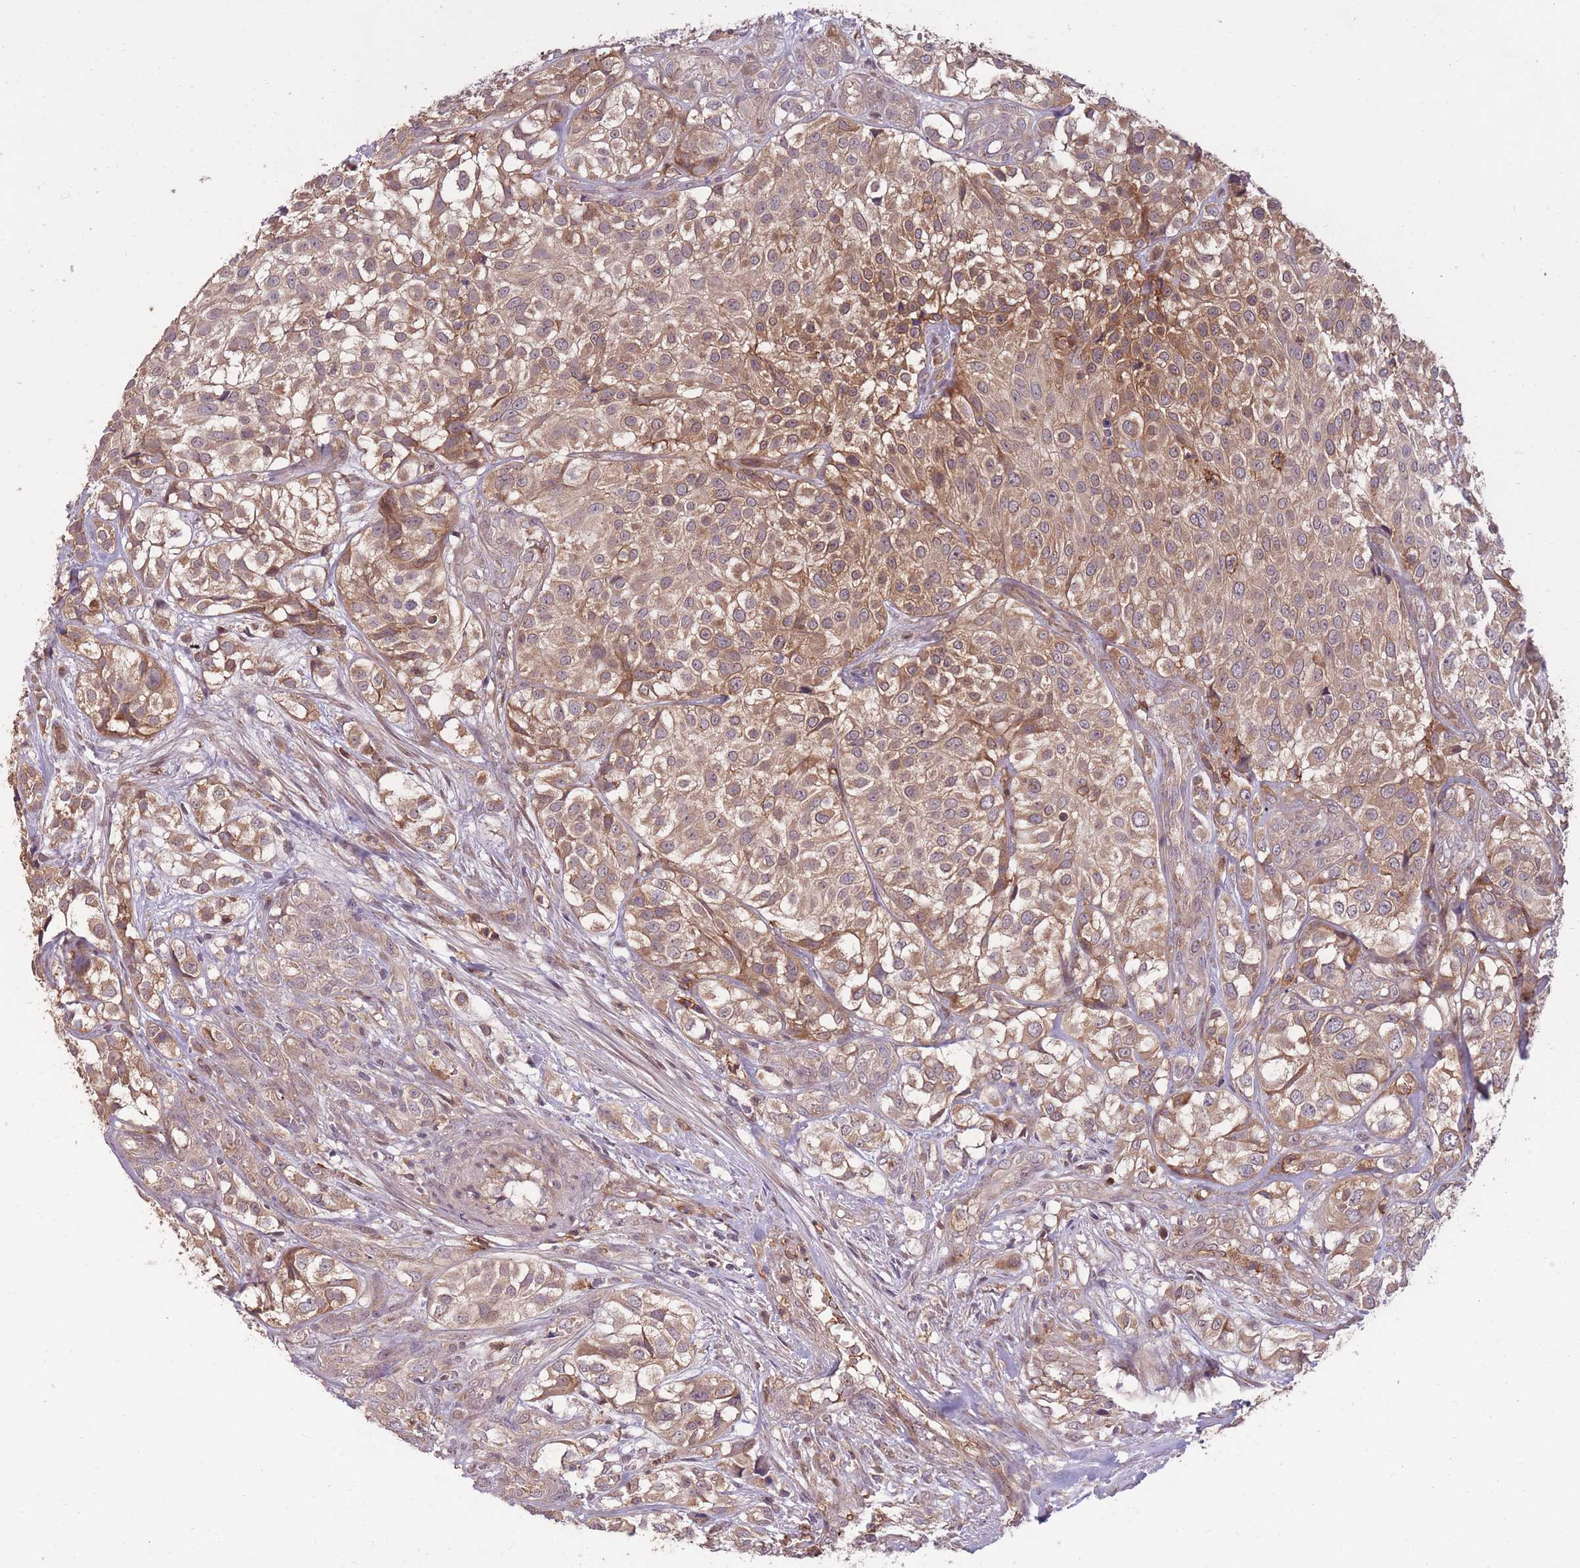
{"staining": {"intensity": "moderate", "quantity": ">75%", "location": "cytoplasmic/membranous"}, "tissue": "urothelial cancer", "cell_type": "Tumor cells", "image_type": "cancer", "snomed": [{"axis": "morphology", "description": "Urothelial carcinoma, High grade"}, {"axis": "topography", "description": "Urinary bladder"}], "caption": "IHC (DAB (3,3'-diaminobenzidine)) staining of human high-grade urothelial carcinoma exhibits moderate cytoplasmic/membranous protein expression in approximately >75% of tumor cells.", "gene": "IGF2BP2", "patient": {"sex": "male", "age": 56}}